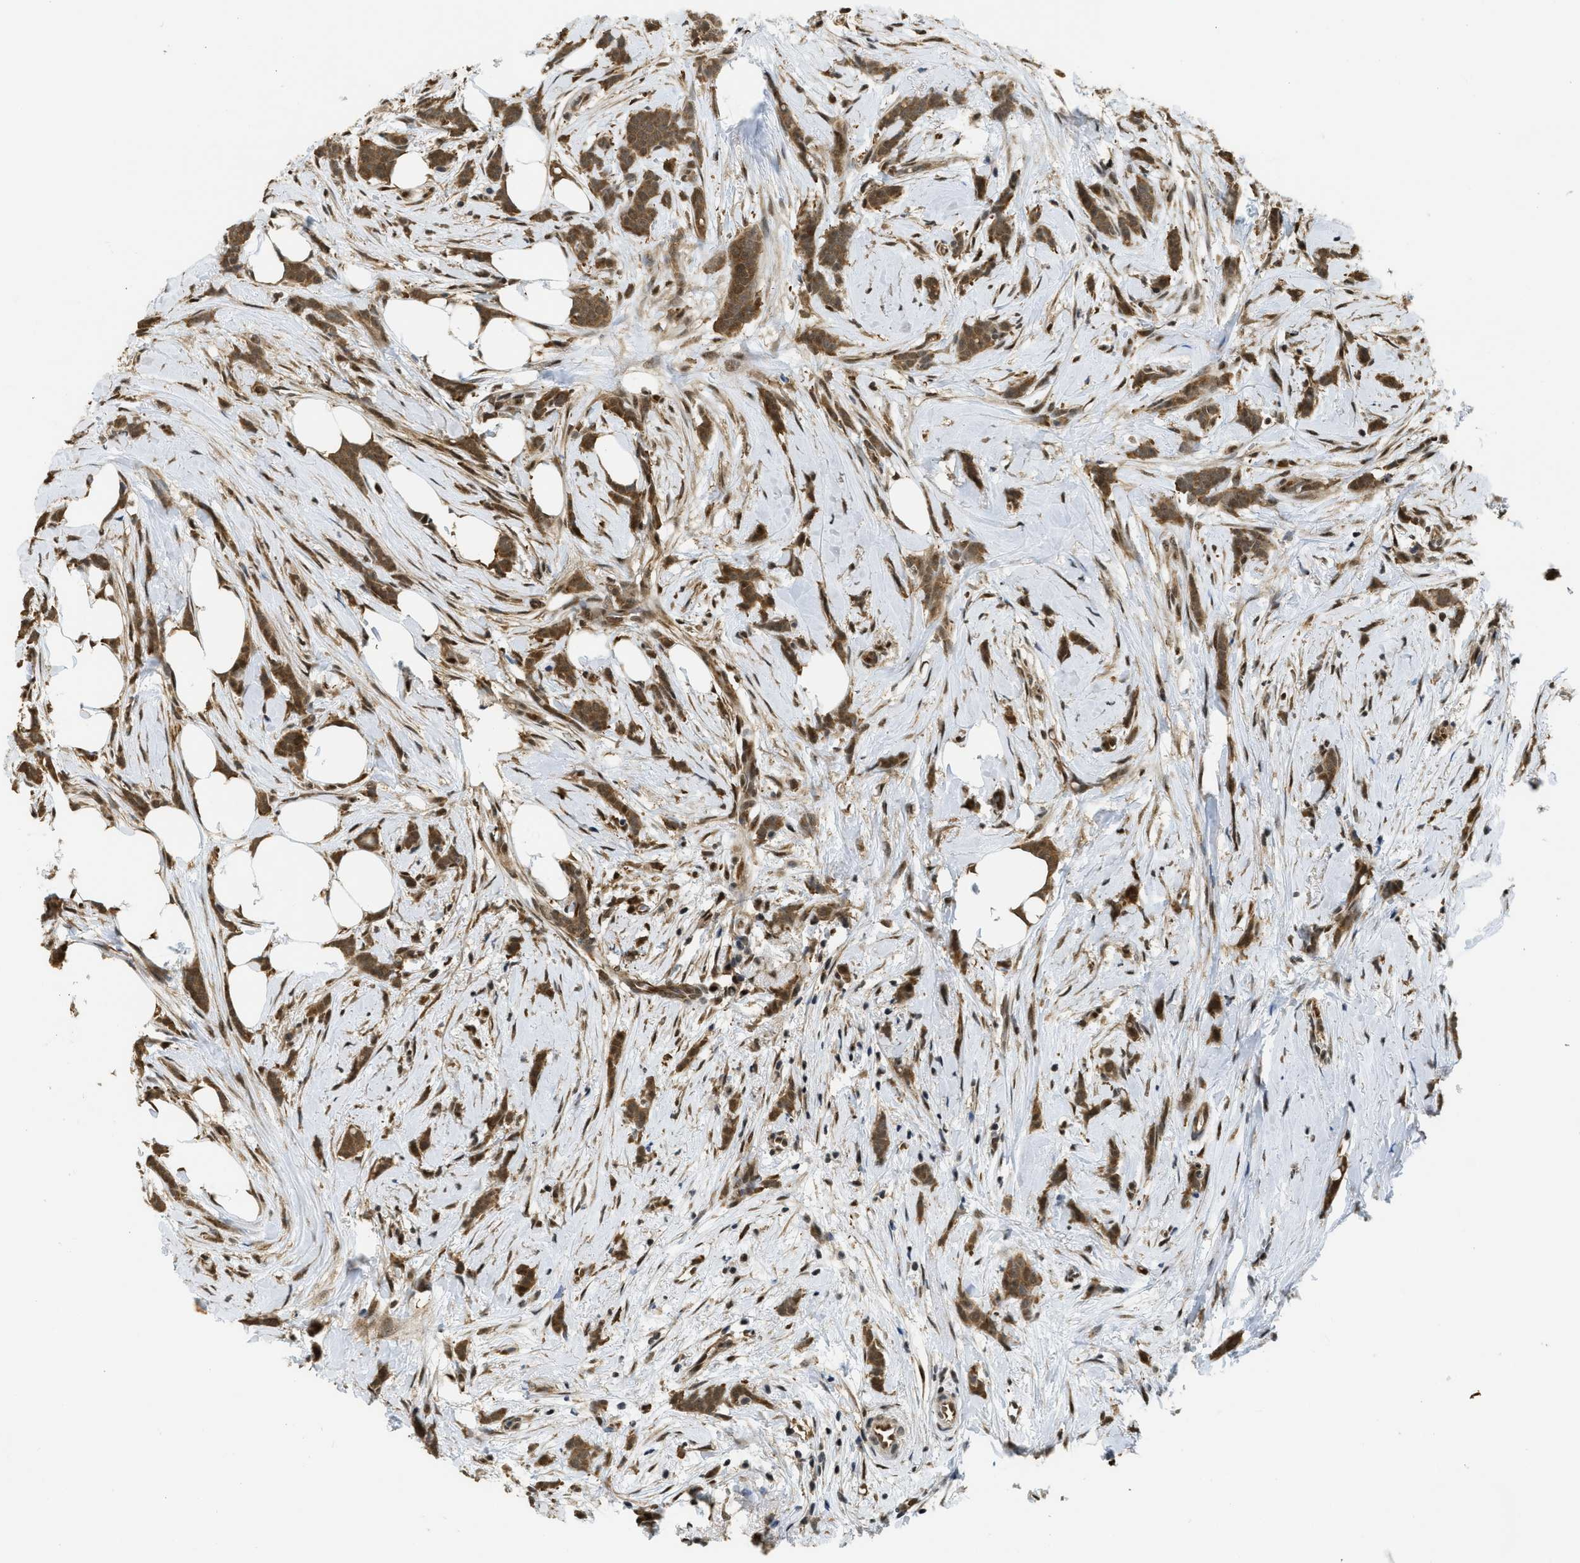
{"staining": {"intensity": "moderate", "quantity": ">75%", "location": "cytoplasmic/membranous,nuclear"}, "tissue": "breast cancer", "cell_type": "Tumor cells", "image_type": "cancer", "snomed": [{"axis": "morphology", "description": "Lobular carcinoma, in situ"}, {"axis": "morphology", "description": "Lobular carcinoma"}, {"axis": "topography", "description": "Breast"}], "caption": "Brown immunohistochemical staining in human breast lobular carcinoma exhibits moderate cytoplasmic/membranous and nuclear expression in about >75% of tumor cells. The protein is shown in brown color, while the nuclei are stained blue.", "gene": "PSMC5", "patient": {"sex": "female", "age": 41}}